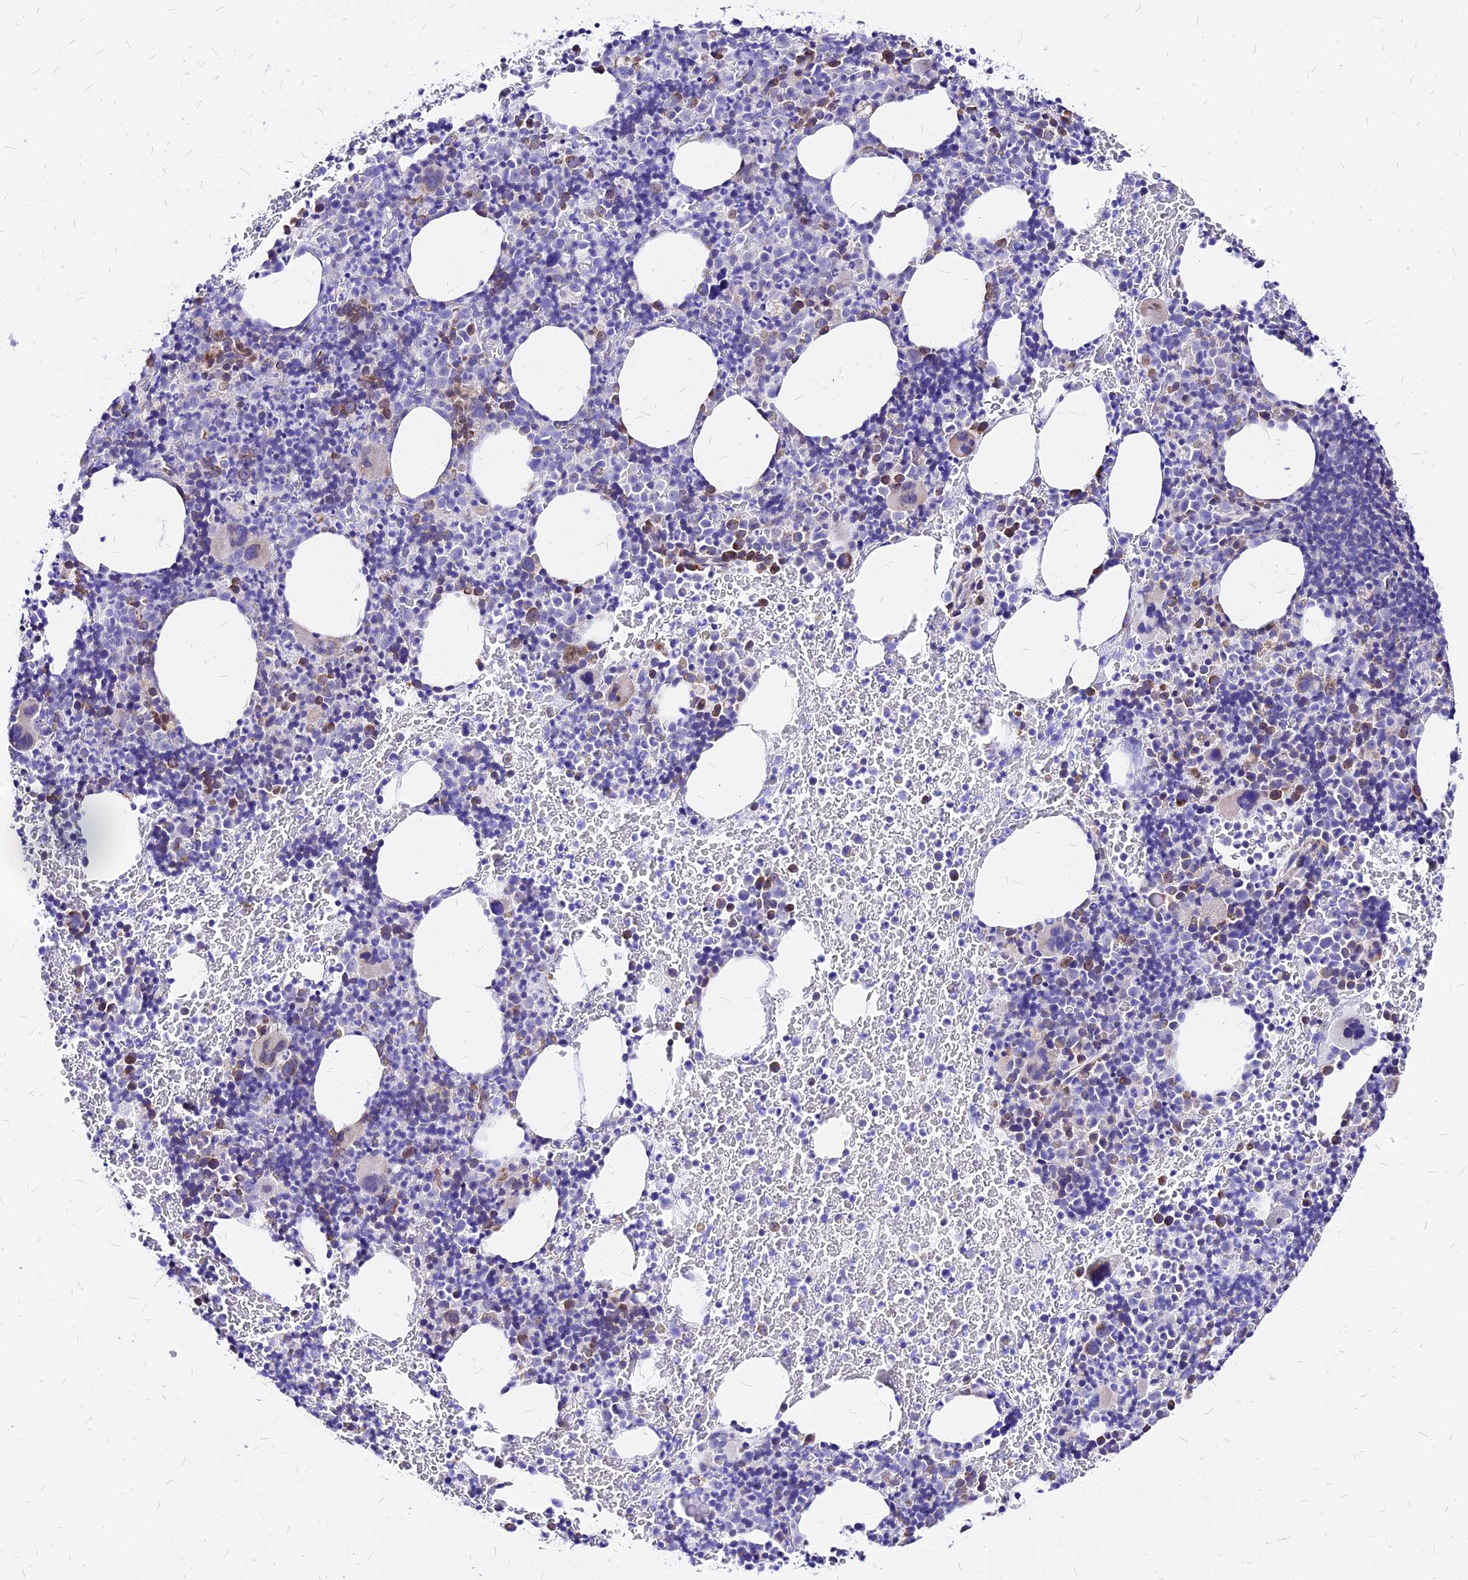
{"staining": {"intensity": "moderate", "quantity": "<25%", "location": "cytoplasmic/membranous"}, "tissue": "bone marrow", "cell_type": "Hematopoietic cells", "image_type": "normal", "snomed": [{"axis": "morphology", "description": "Normal tissue, NOS"}, {"axis": "morphology", "description": "Inflammation, NOS"}, {"axis": "topography", "description": "Bone marrow"}], "caption": "Immunohistochemical staining of normal human bone marrow shows <25% levels of moderate cytoplasmic/membranous protein expression in about <25% of hematopoietic cells. The protein is shown in brown color, while the nuclei are stained blue.", "gene": "RPL19", "patient": {"sex": "male", "age": 72}}